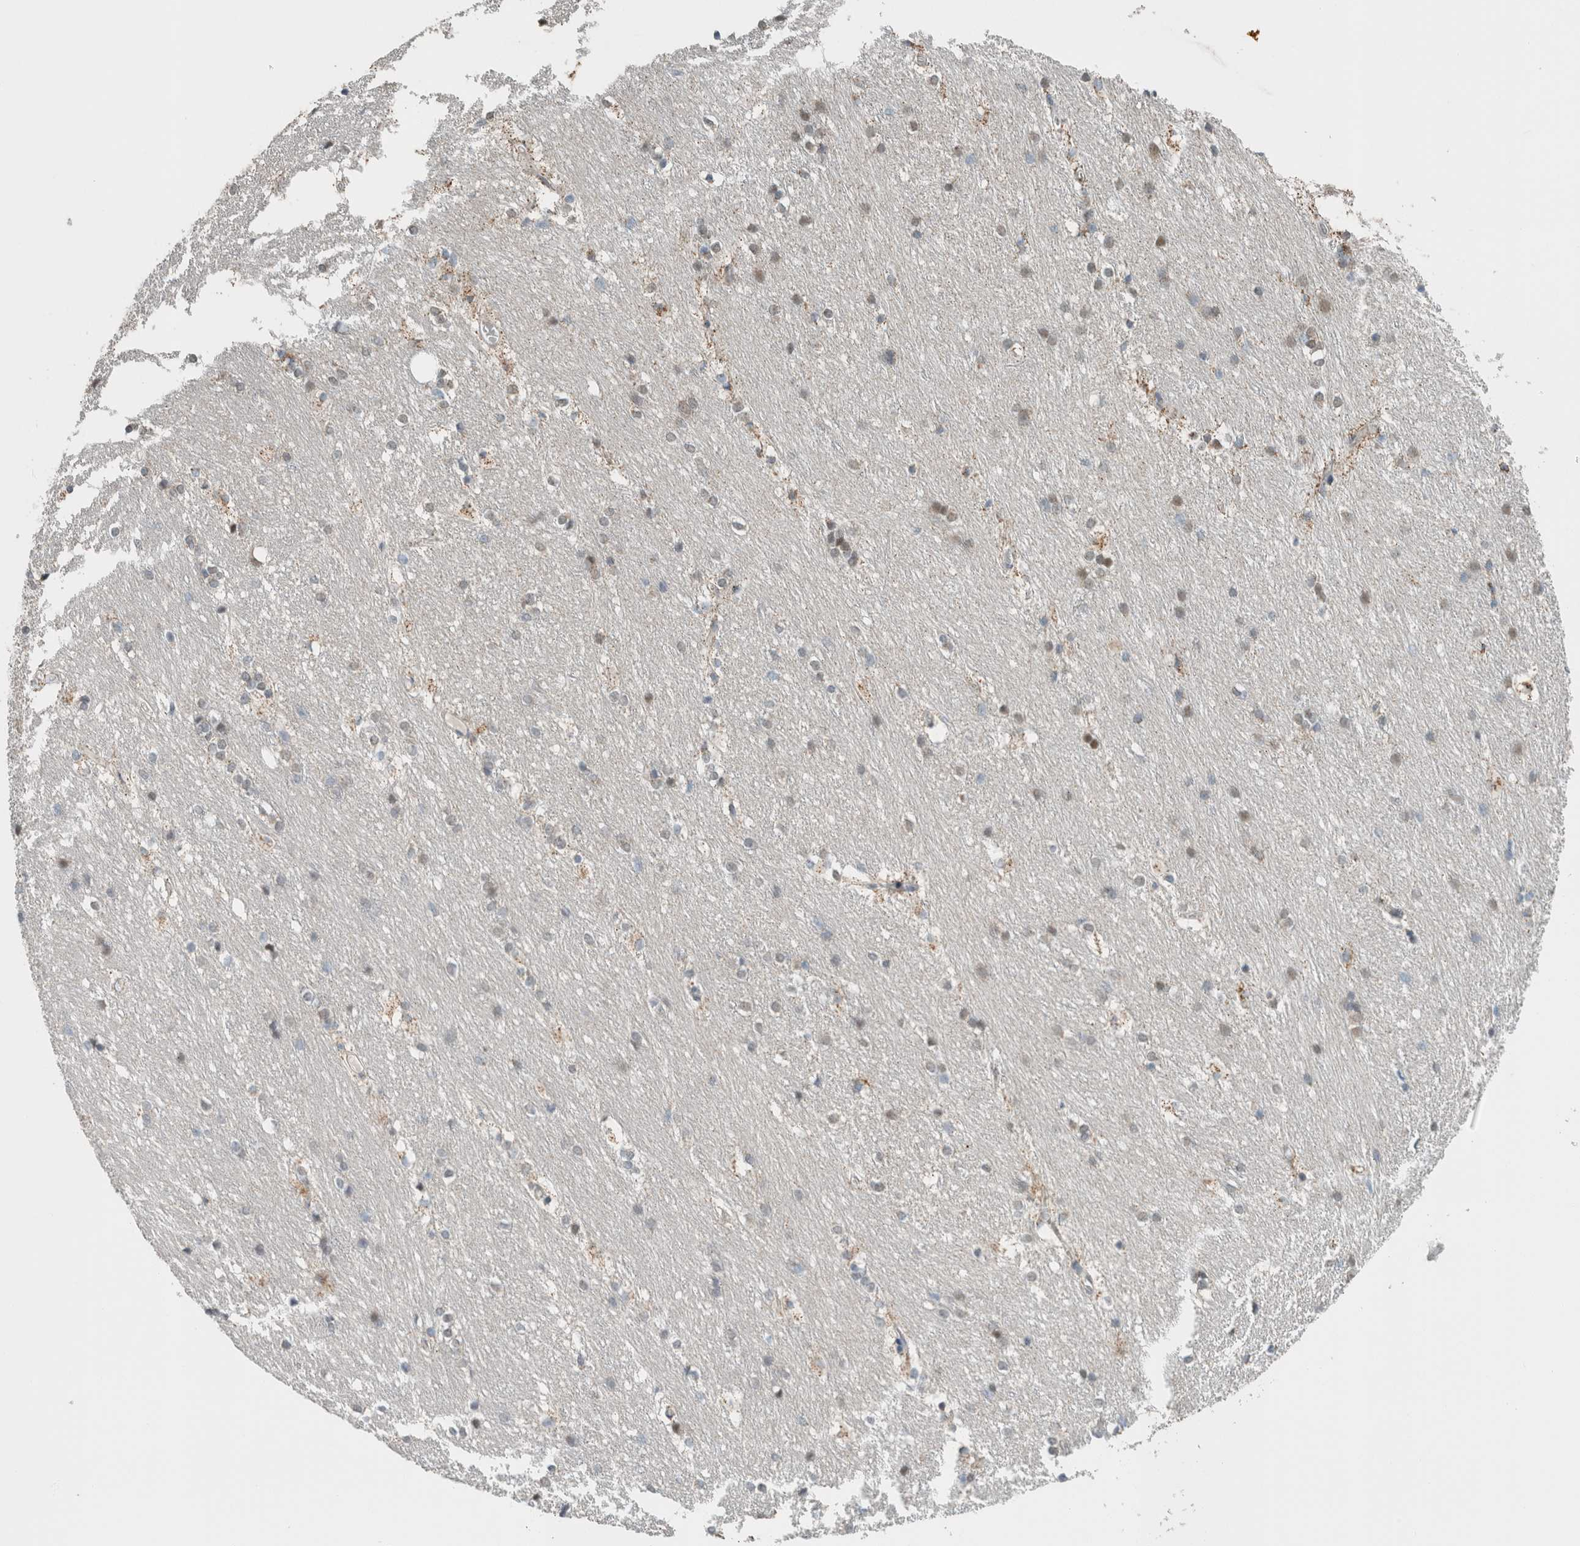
{"staining": {"intensity": "moderate", "quantity": "<25%", "location": "cytoplasmic/membranous"}, "tissue": "caudate", "cell_type": "Glial cells", "image_type": "normal", "snomed": [{"axis": "morphology", "description": "Normal tissue, NOS"}, {"axis": "topography", "description": "Lateral ventricle wall"}], "caption": "This micrograph demonstrates benign caudate stained with immunohistochemistry to label a protein in brown. The cytoplasmic/membranous of glial cells show moderate positivity for the protein. Nuclei are counter-stained blue.", "gene": "CRAT", "patient": {"sex": "female", "age": 19}}